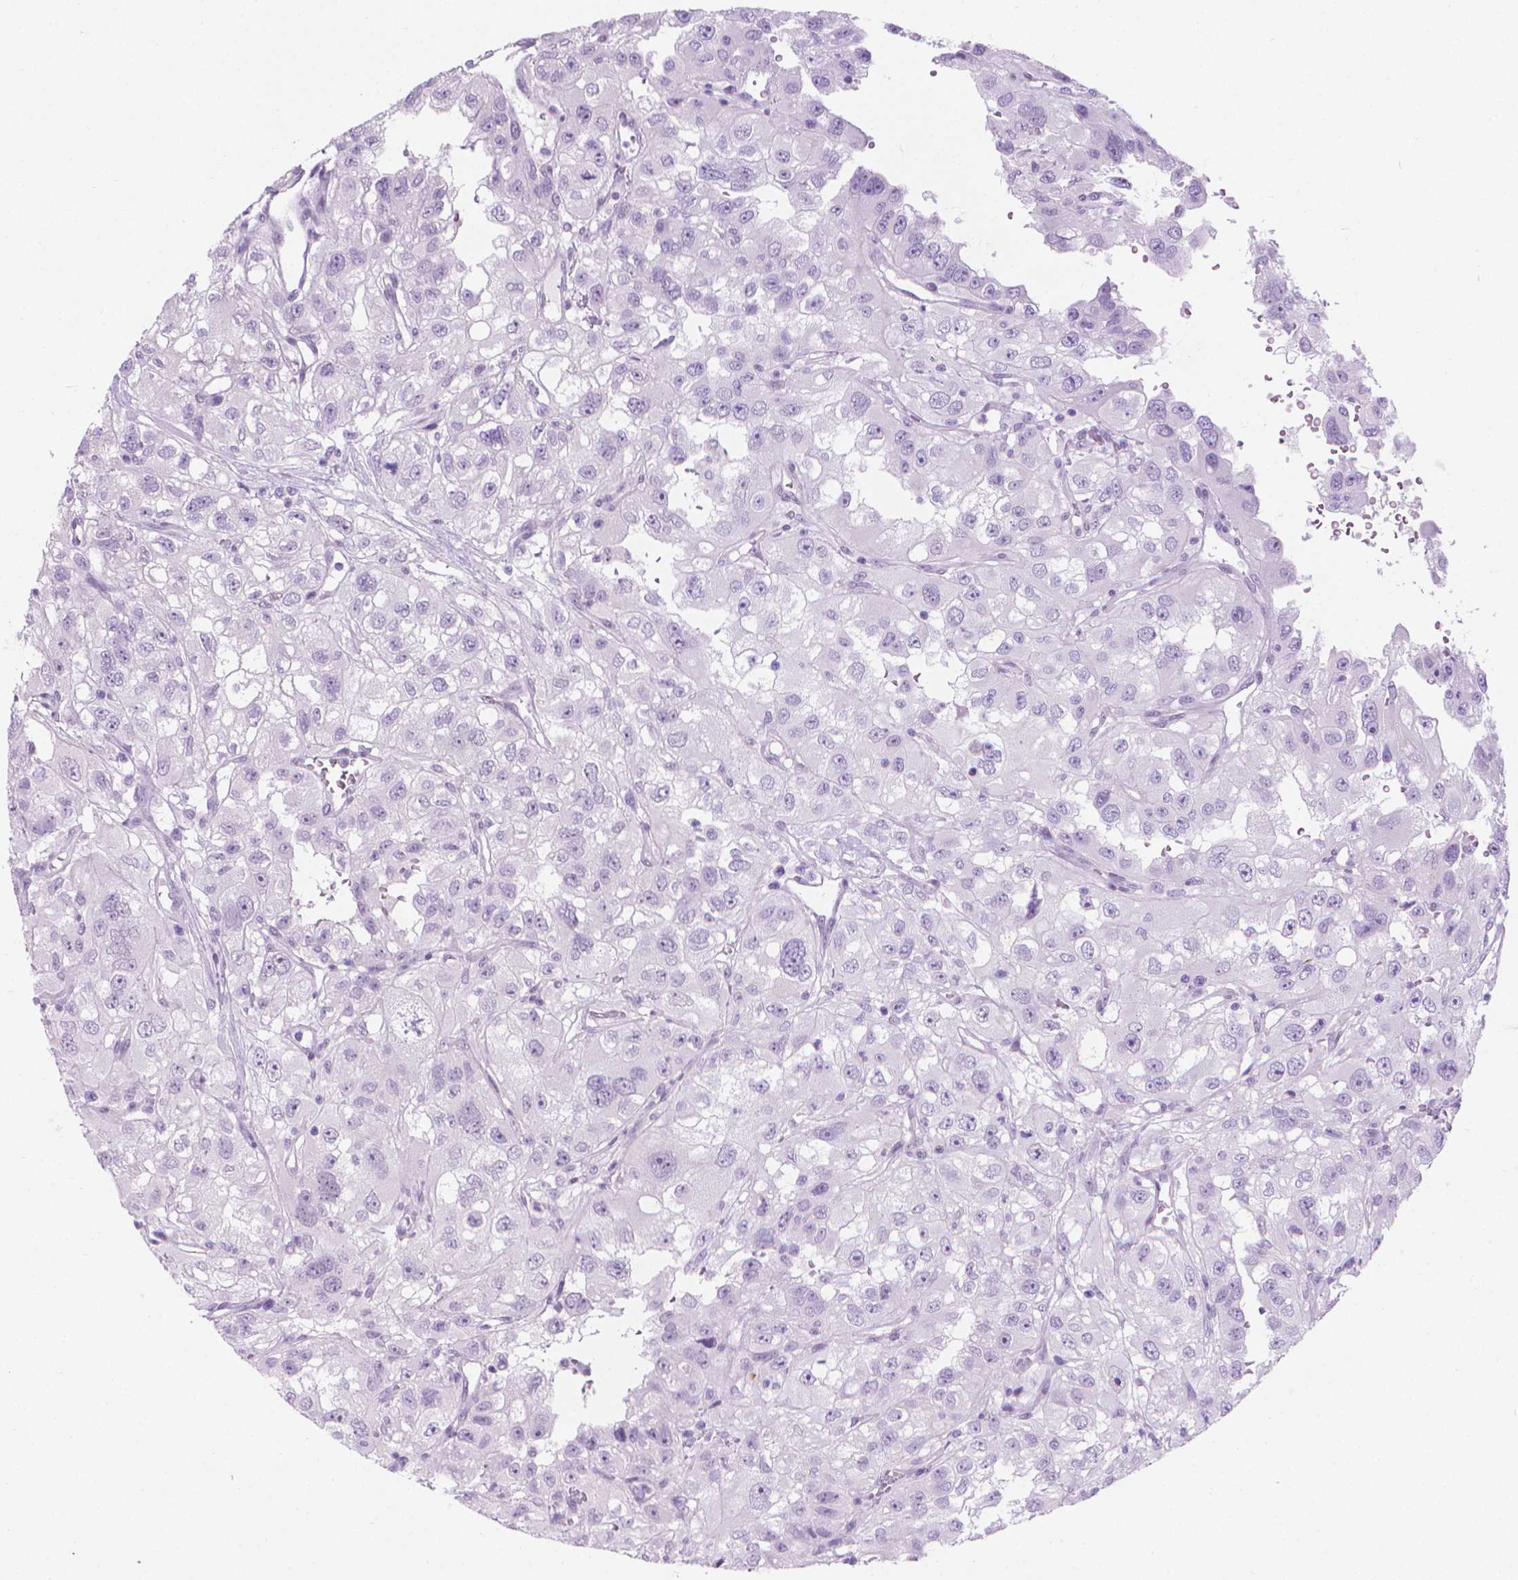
{"staining": {"intensity": "negative", "quantity": "none", "location": "none"}, "tissue": "renal cancer", "cell_type": "Tumor cells", "image_type": "cancer", "snomed": [{"axis": "morphology", "description": "Adenocarcinoma, NOS"}, {"axis": "topography", "description": "Kidney"}], "caption": "Tumor cells are negative for protein expression in human adenocarcinoma (renal). The staining is performed using DAB brown chromogen with nuclei counter-stained in using hematoxylin.", "gene": "CFAP52", "patient": {"sex": "male", "age": 64}}